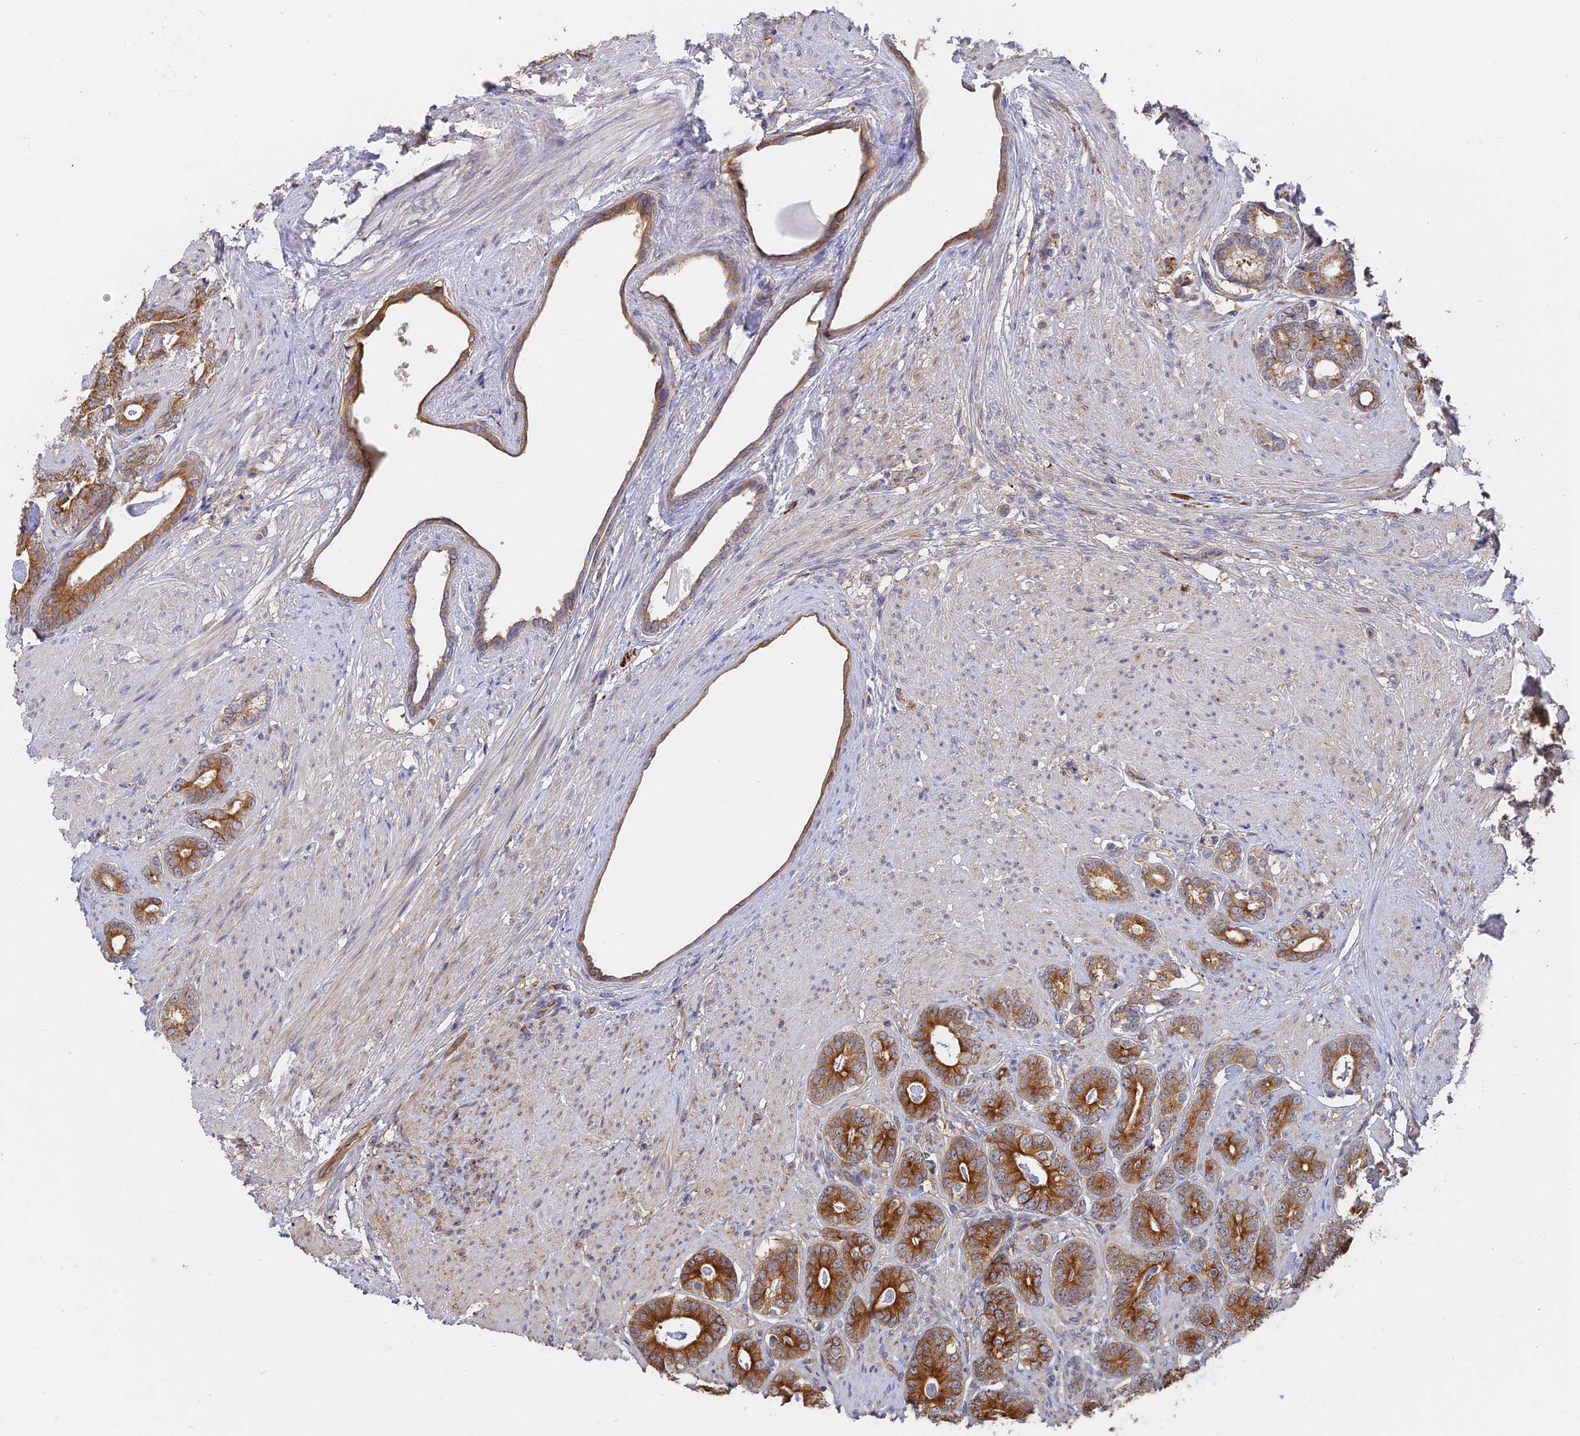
{"staining": {"intensity": "strong", "quantity": ">75%", "location": "cytoplasmic/membranous"}, "tissue": "prostate cancer", "cell_type": "Tumor cells", "image_type": "cancer", "snomed": [{"axis": "morphology", "description": "Adenocarcinoma, Low grade"}, {"axis": "topography", "description": "Prostate"}], "caption": "Prostate cancer stained with a protein marker displays strong staining in tumor cells.", "gene": "WBP11", "patient": {"sex": "male", "age": 71}}